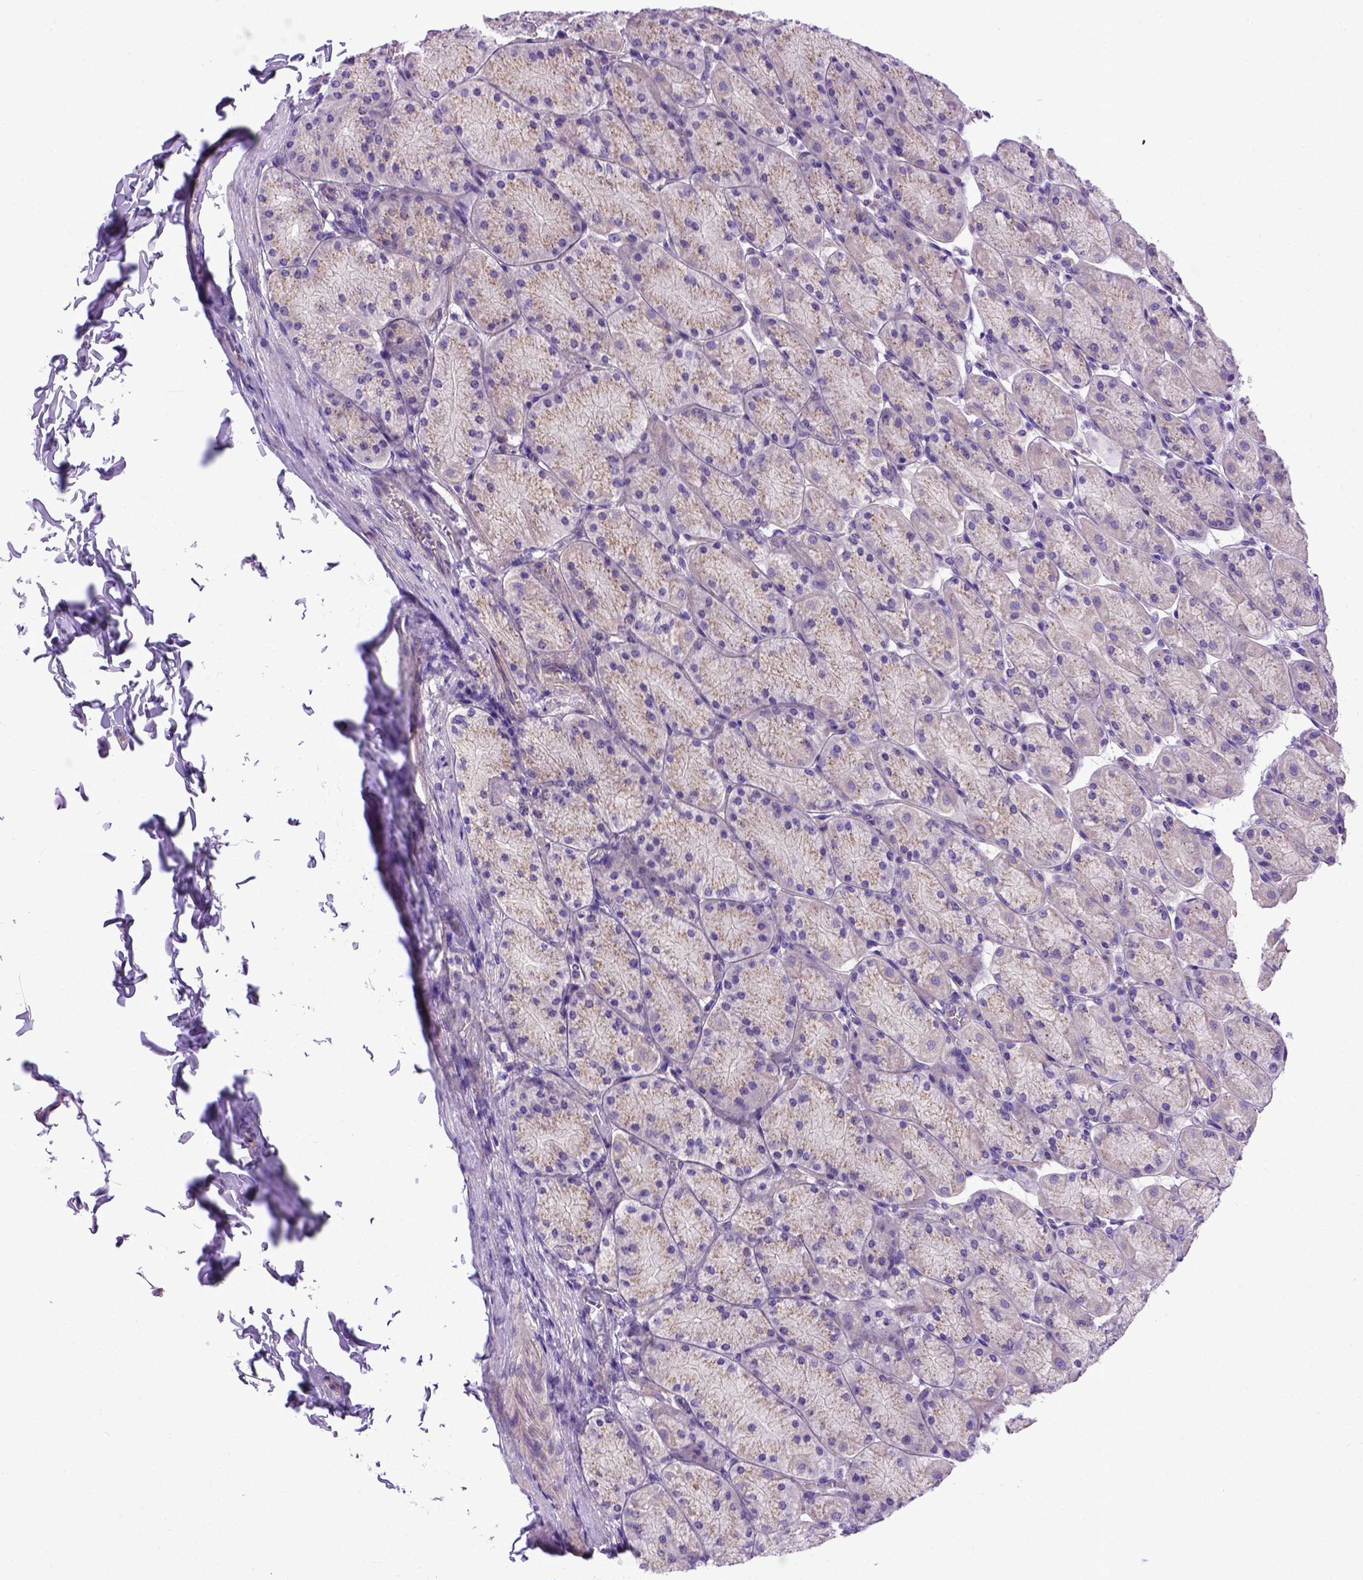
{"staining": {"intensity": "negative", "quantity": "none", "location": "none"}, "tissue": "stomach", "cell_type": "Glandular cells", "image_type": "normal", "snomed": [{"axis": "morphology", "description": "Normal tissue, NOS"}, {"axis": "topography", "description": "Stomach, upper"}], "caption": "This is an IHC histopathology image of normal human stomach. There is no staining in glandular cells.", "gene": "ADAM12", "patient": {"sex": "female", "age": 56}}